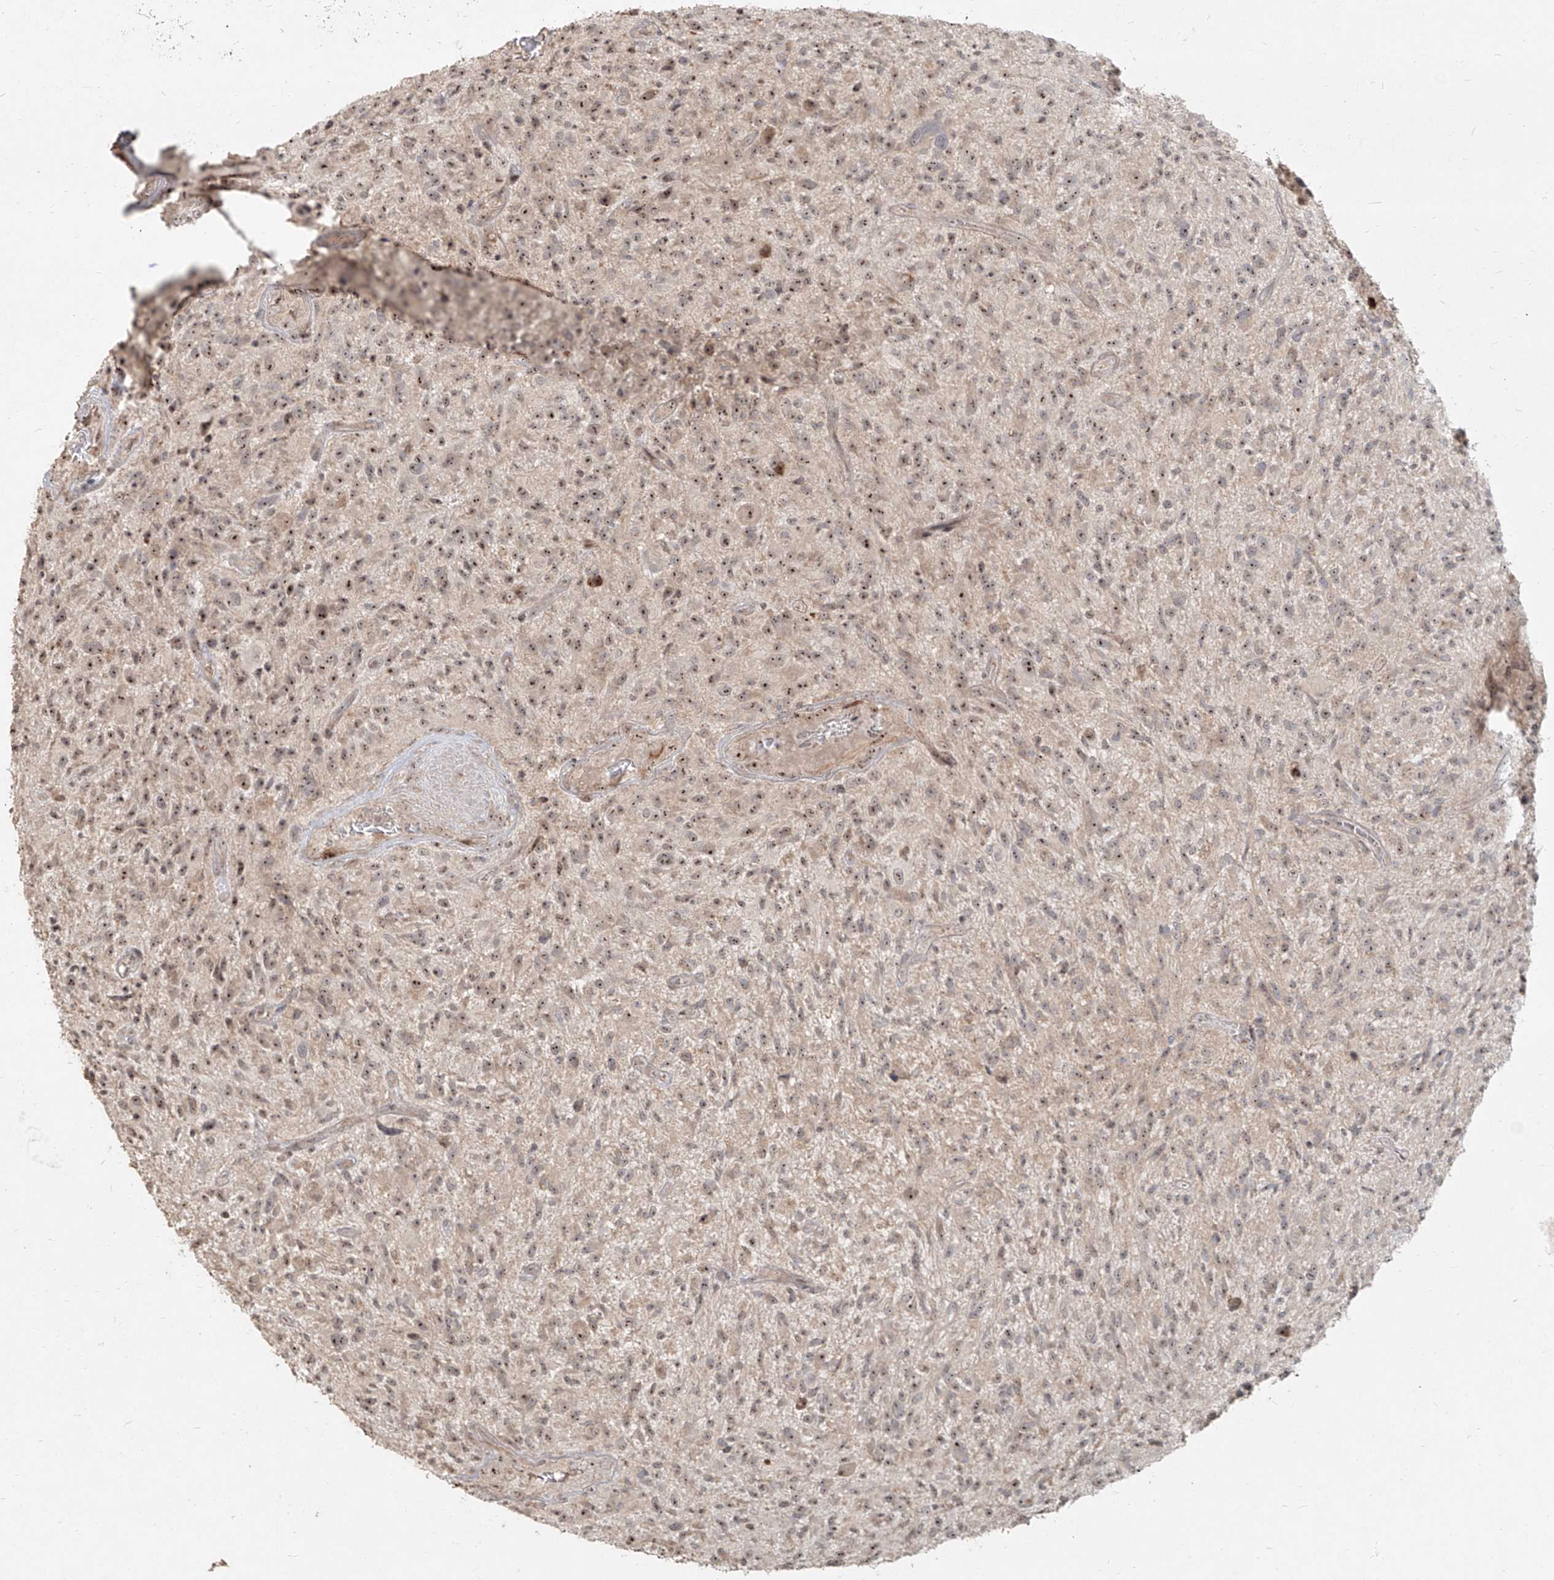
{"staining": {"intensity": "weak", "quantity": ">75%", "location": "cytoplasmic/membranous,nuclear"}, "tissue": "glioma", "cell_type": "Tumor cells", "image_type": "cancer", "snomed": [{"axis": "morphology", "description": "Glioma, malignant, High grade"}, {"axis": "topography", "description": "Brain"}], "caption": "High-magnification brightfield microscopy of glioma stained with DAB (brown) and counterstained with hematoxylin (blue). tumor cells exhibit weak cytoplasmic/membranous and nuclear staining is present in approximately>75% of cells.", "gene": "BYSL", "patient": {"sex": "male", "age": 47}}